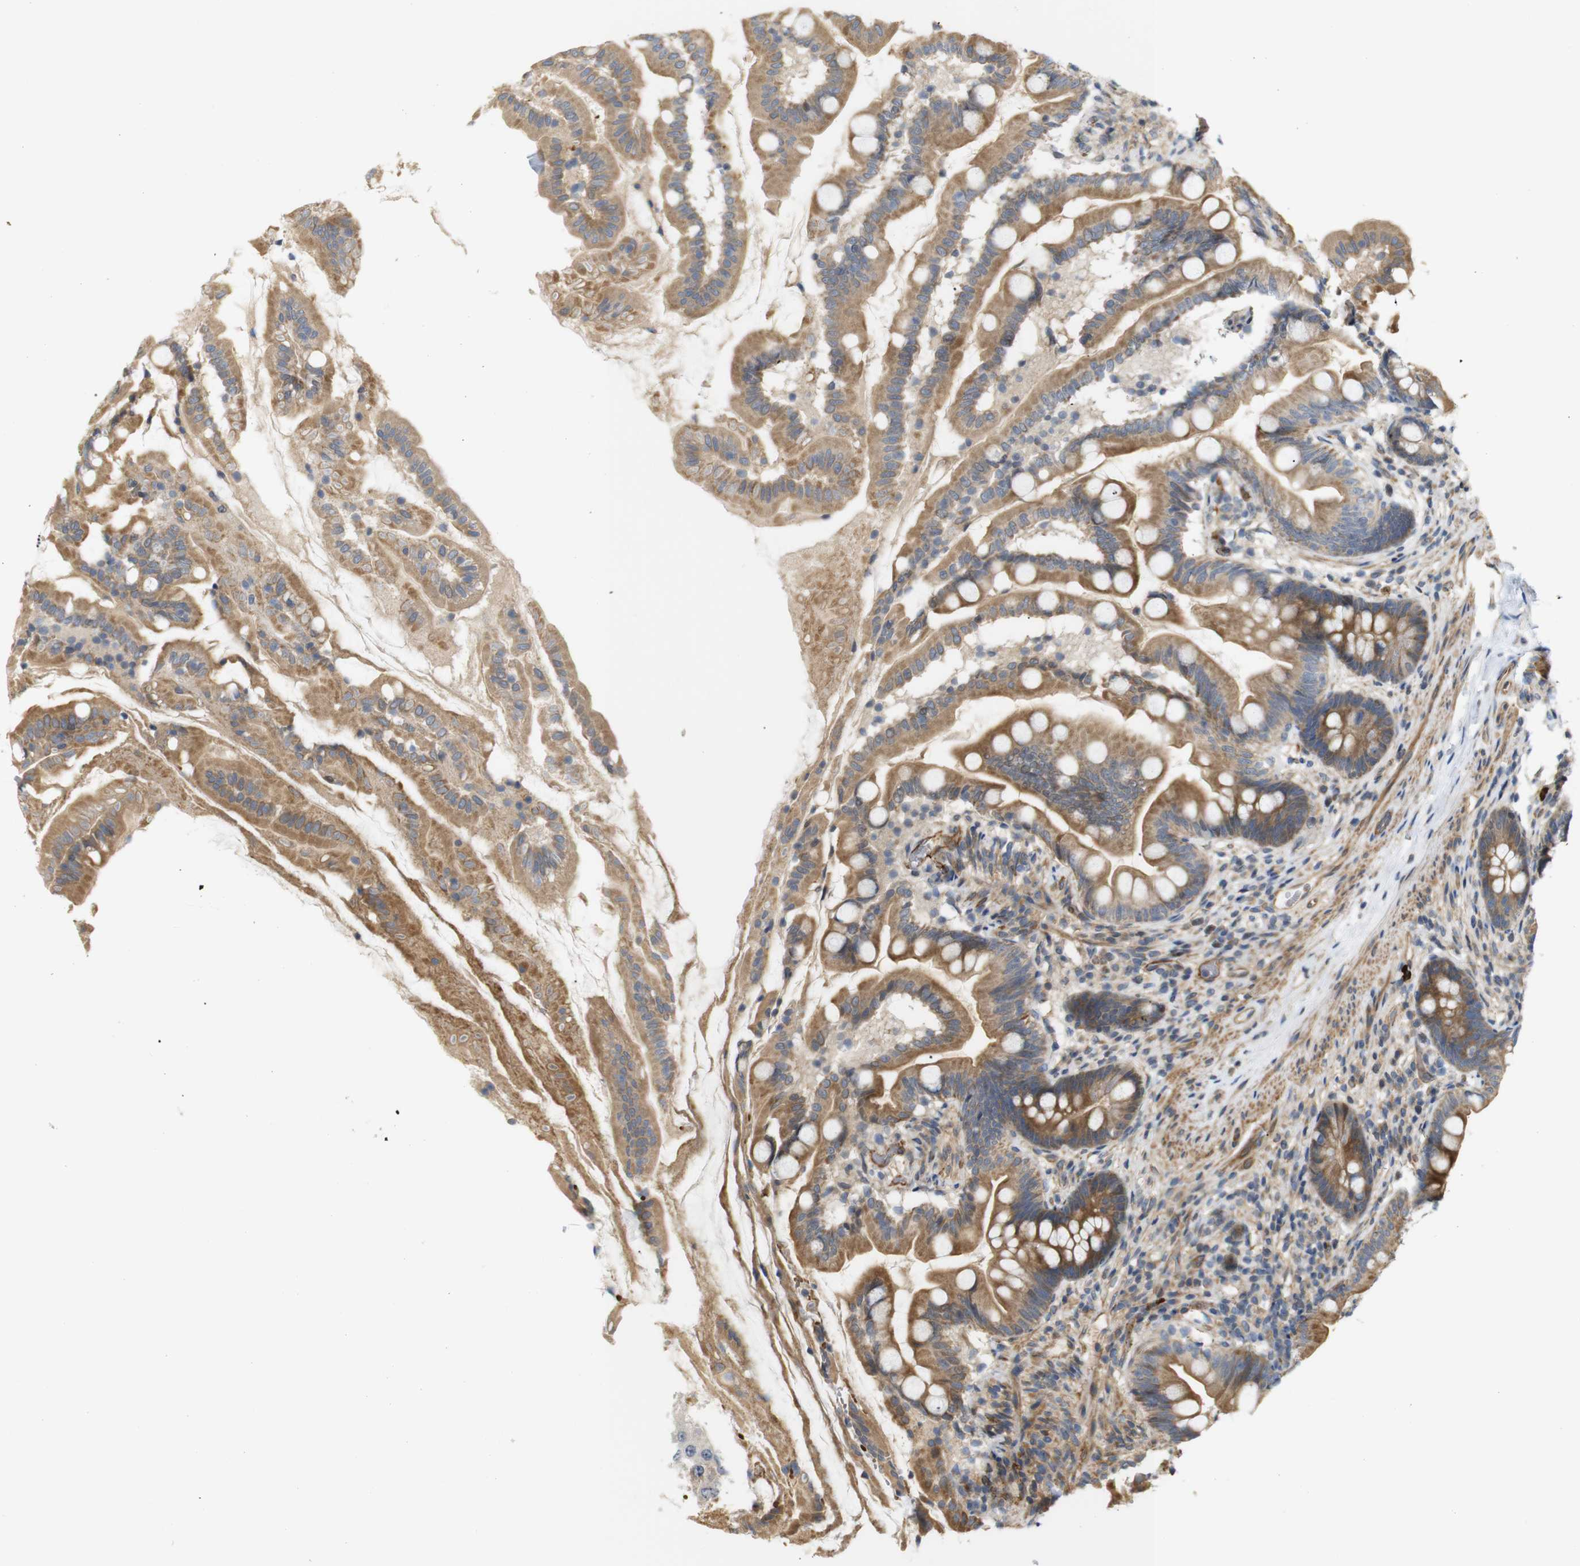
{"staining": {"intensity": "strong", "quantity": ">75%", "location": "cytoplasmic/membranous"}, "tissue": "small intestine", "cell_type": "Glandular cells", "image_type": "normal", "snomed": [{"axis": "morphology", "description": "Normal tissue, NOS"}, {"axis": "topography", "description": "Small intestine"}], "caption": "Brown immunohistochemical staining in unremarkable human small intestine displays strong cytoplasmic/membranous positivity in approximately >75% of glandular cells. Immunohistochemistry stains the protein in brown and the nuclei are stained blue.", "gene": "RPTOR", "patient": {"sex": "female", "age": 56}}